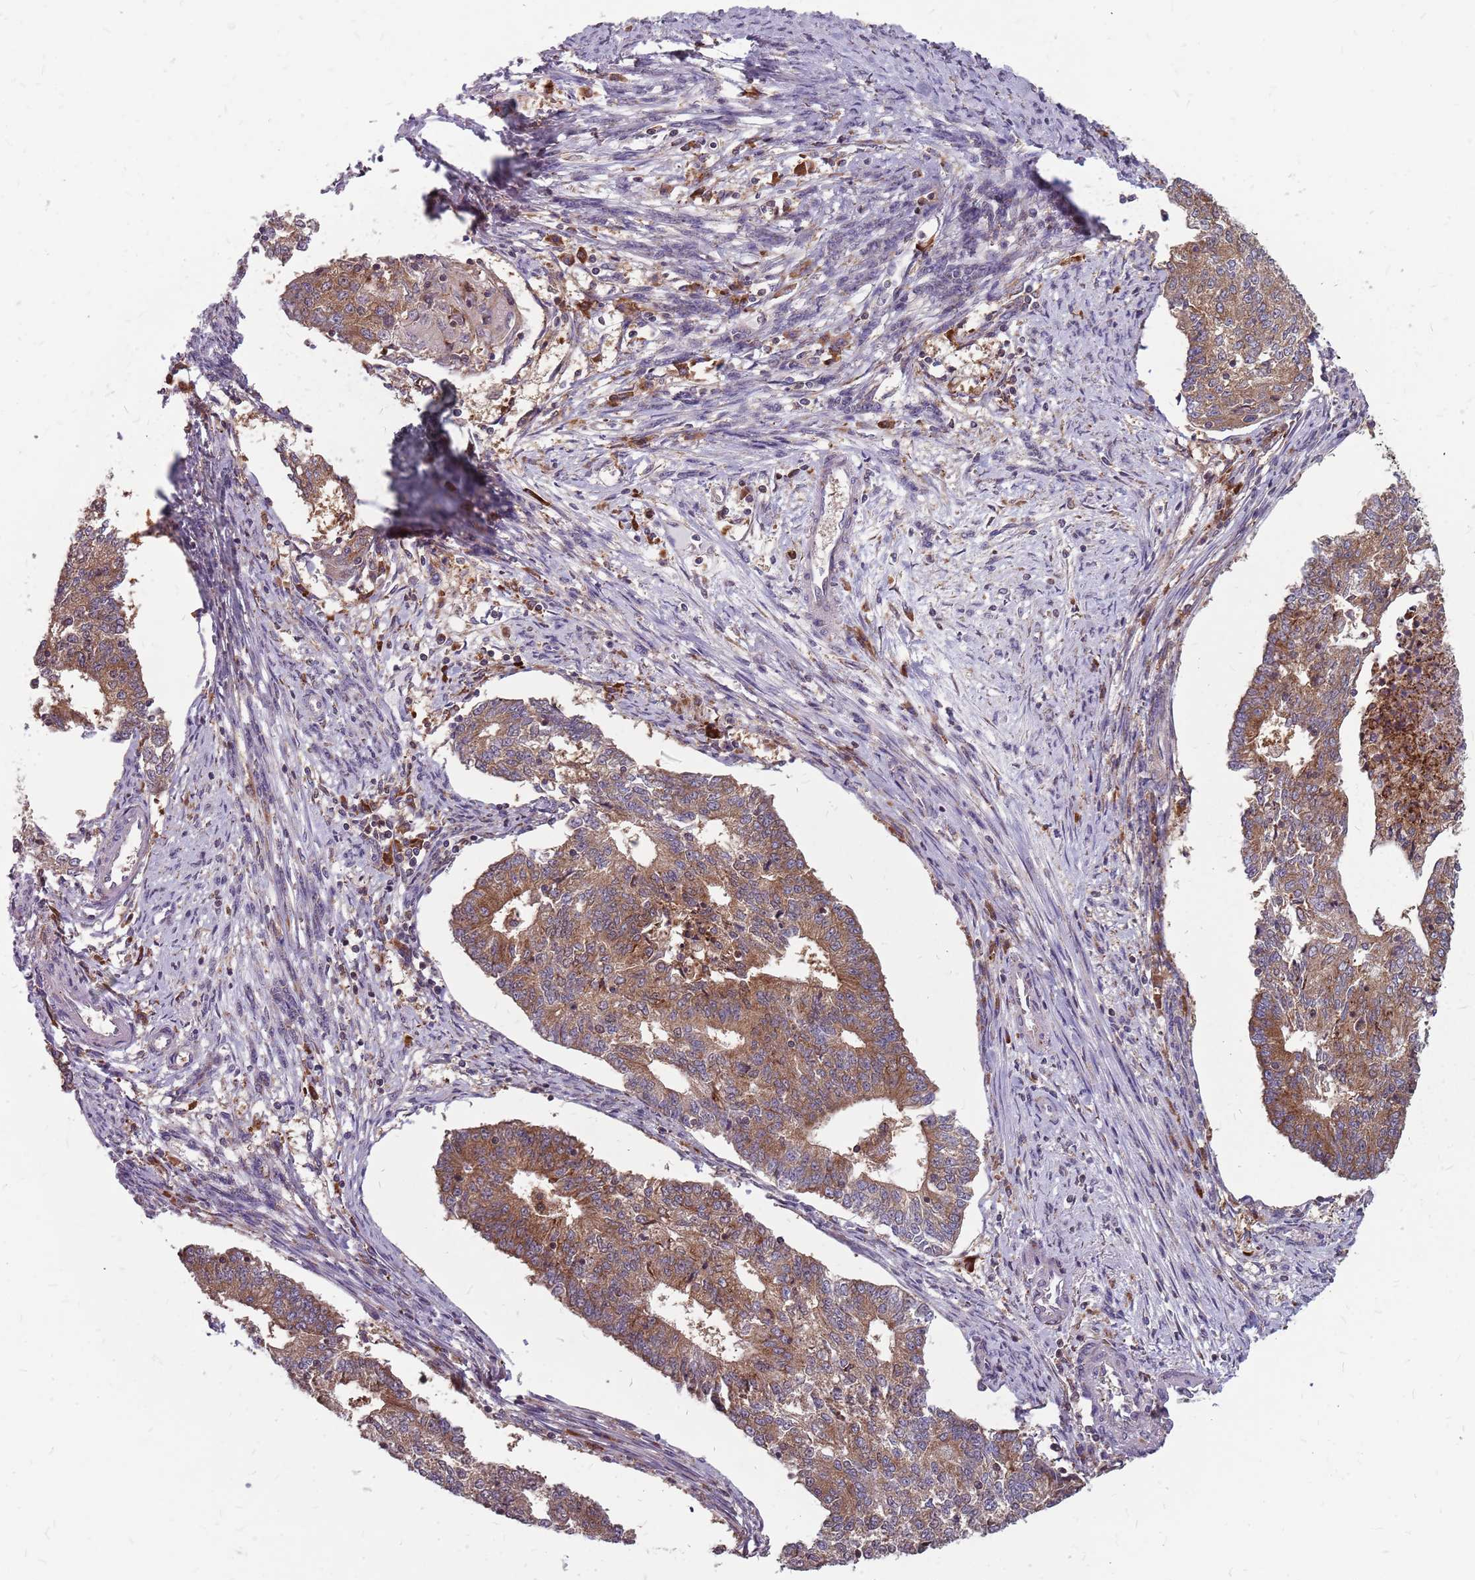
{"staining": {"intensity": "moderate", "quantity": ">75%", "location": "cytoplasmic/membranous"}, "tissue": "endometrial cancer", "cell_type": "Tumor cells", "image_type": "cancer", "snomed": [{"axis": "morphology", "description": "Adenocarcinoma, NOS"}, {"axis": "topography", "description": "Endometrium"}], "caption": "Moderate cytoplasmic/membranous positivity for a protein is appreciated in approximately >75% of tumor cells of adenocarcinoma (endometrial) using immunohistochemistry.", "gene": "NME4", "patient": {"sex": "female", "age": 56}}